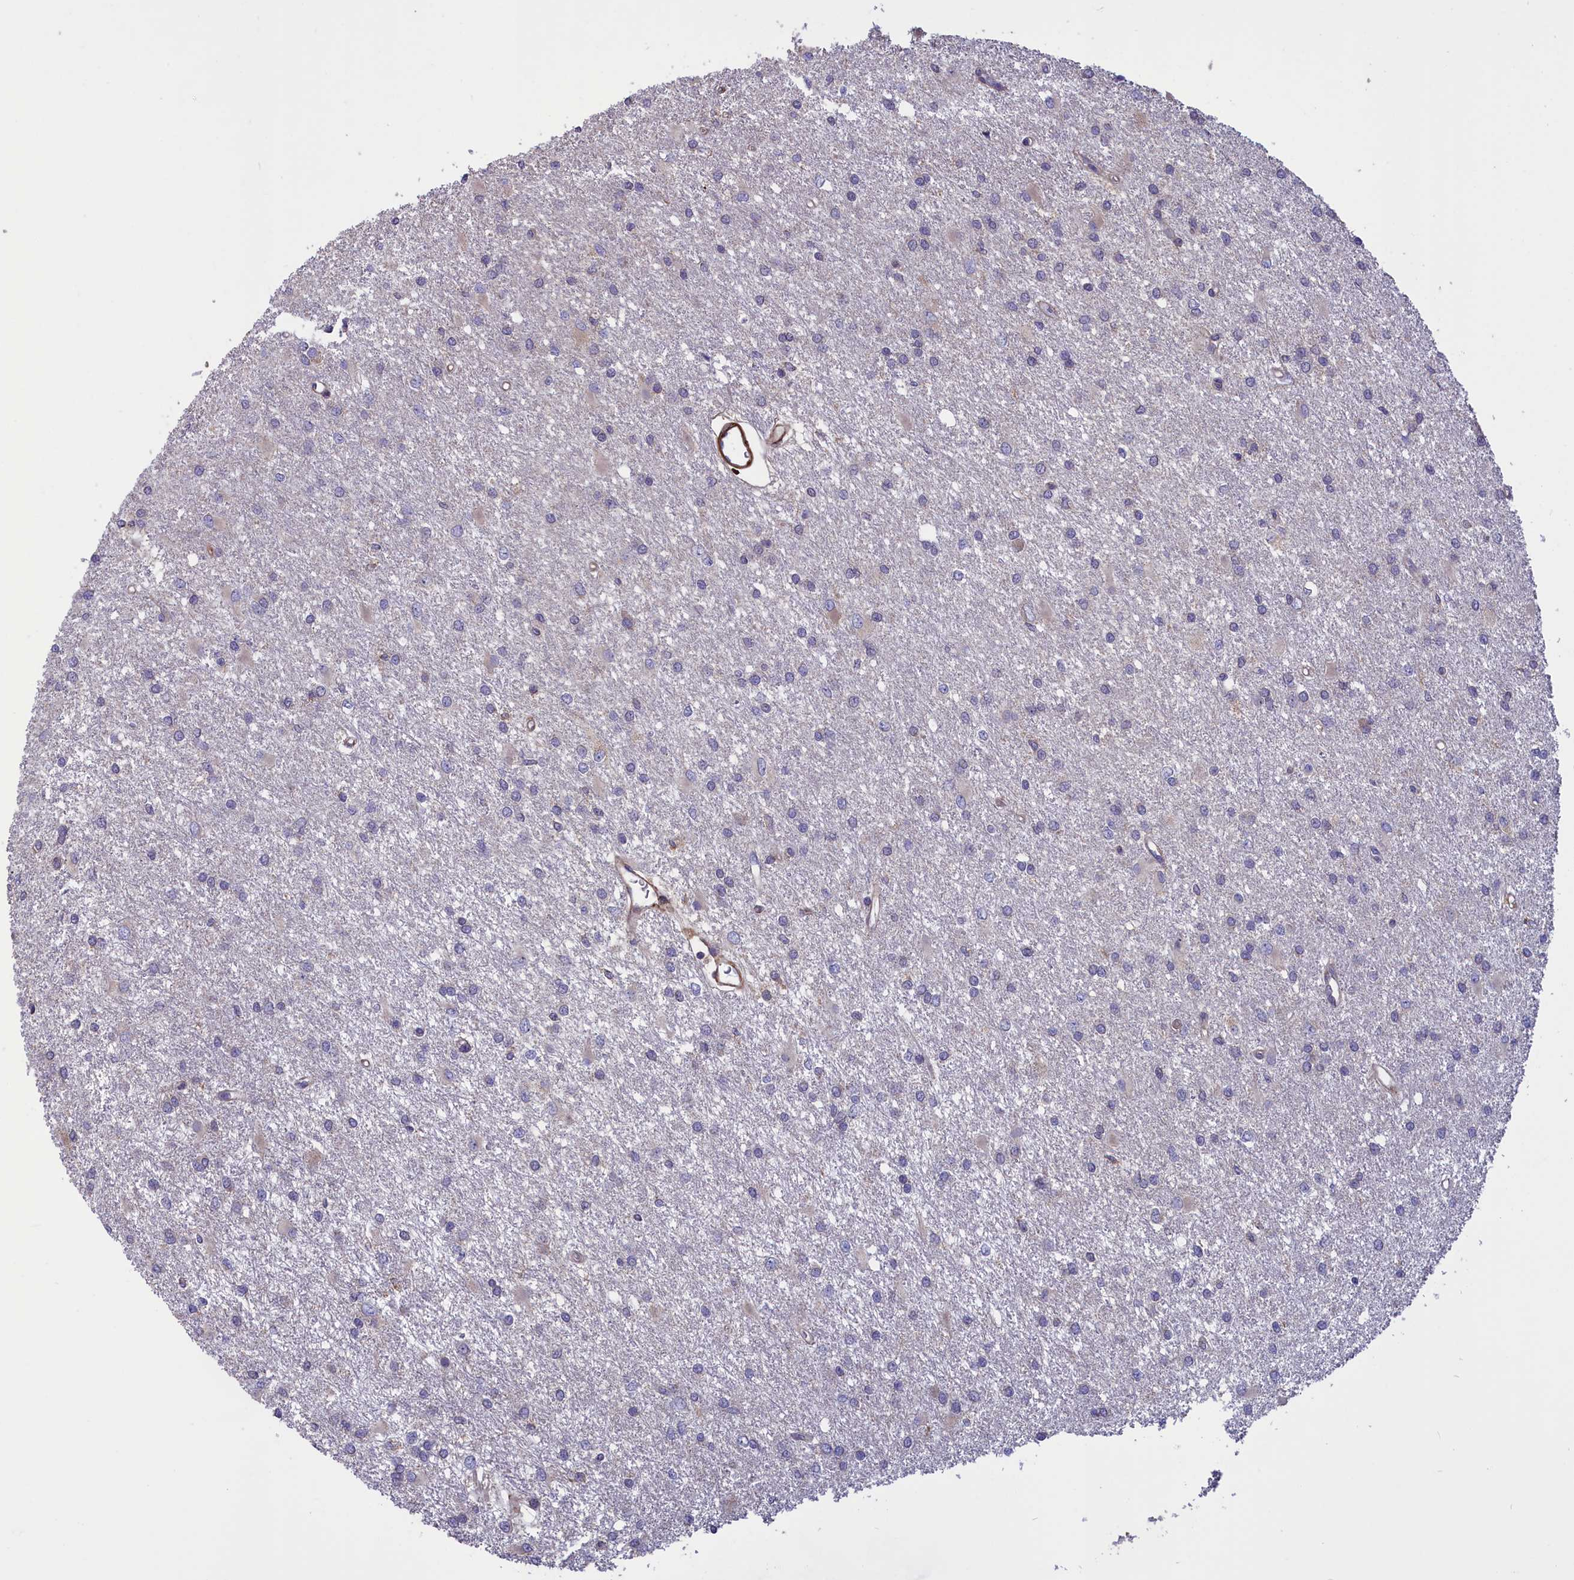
{"staining": {"intensity": "negative", "quantity": "none", "location": "none"}, "tissue": "glioma", "cell_type": "Tumor cells", "image_type": "cancer", "snomed": [{"axis": "morphology", "description": "Glioma, malignant, High grade"}, {"axis": "topography", "description": "Brain"}], "caption": "The image reveals no staining of tumor cells in glioma.", "gene": "AMDHD2", "patient": {"sex": "female", "age": 50}}